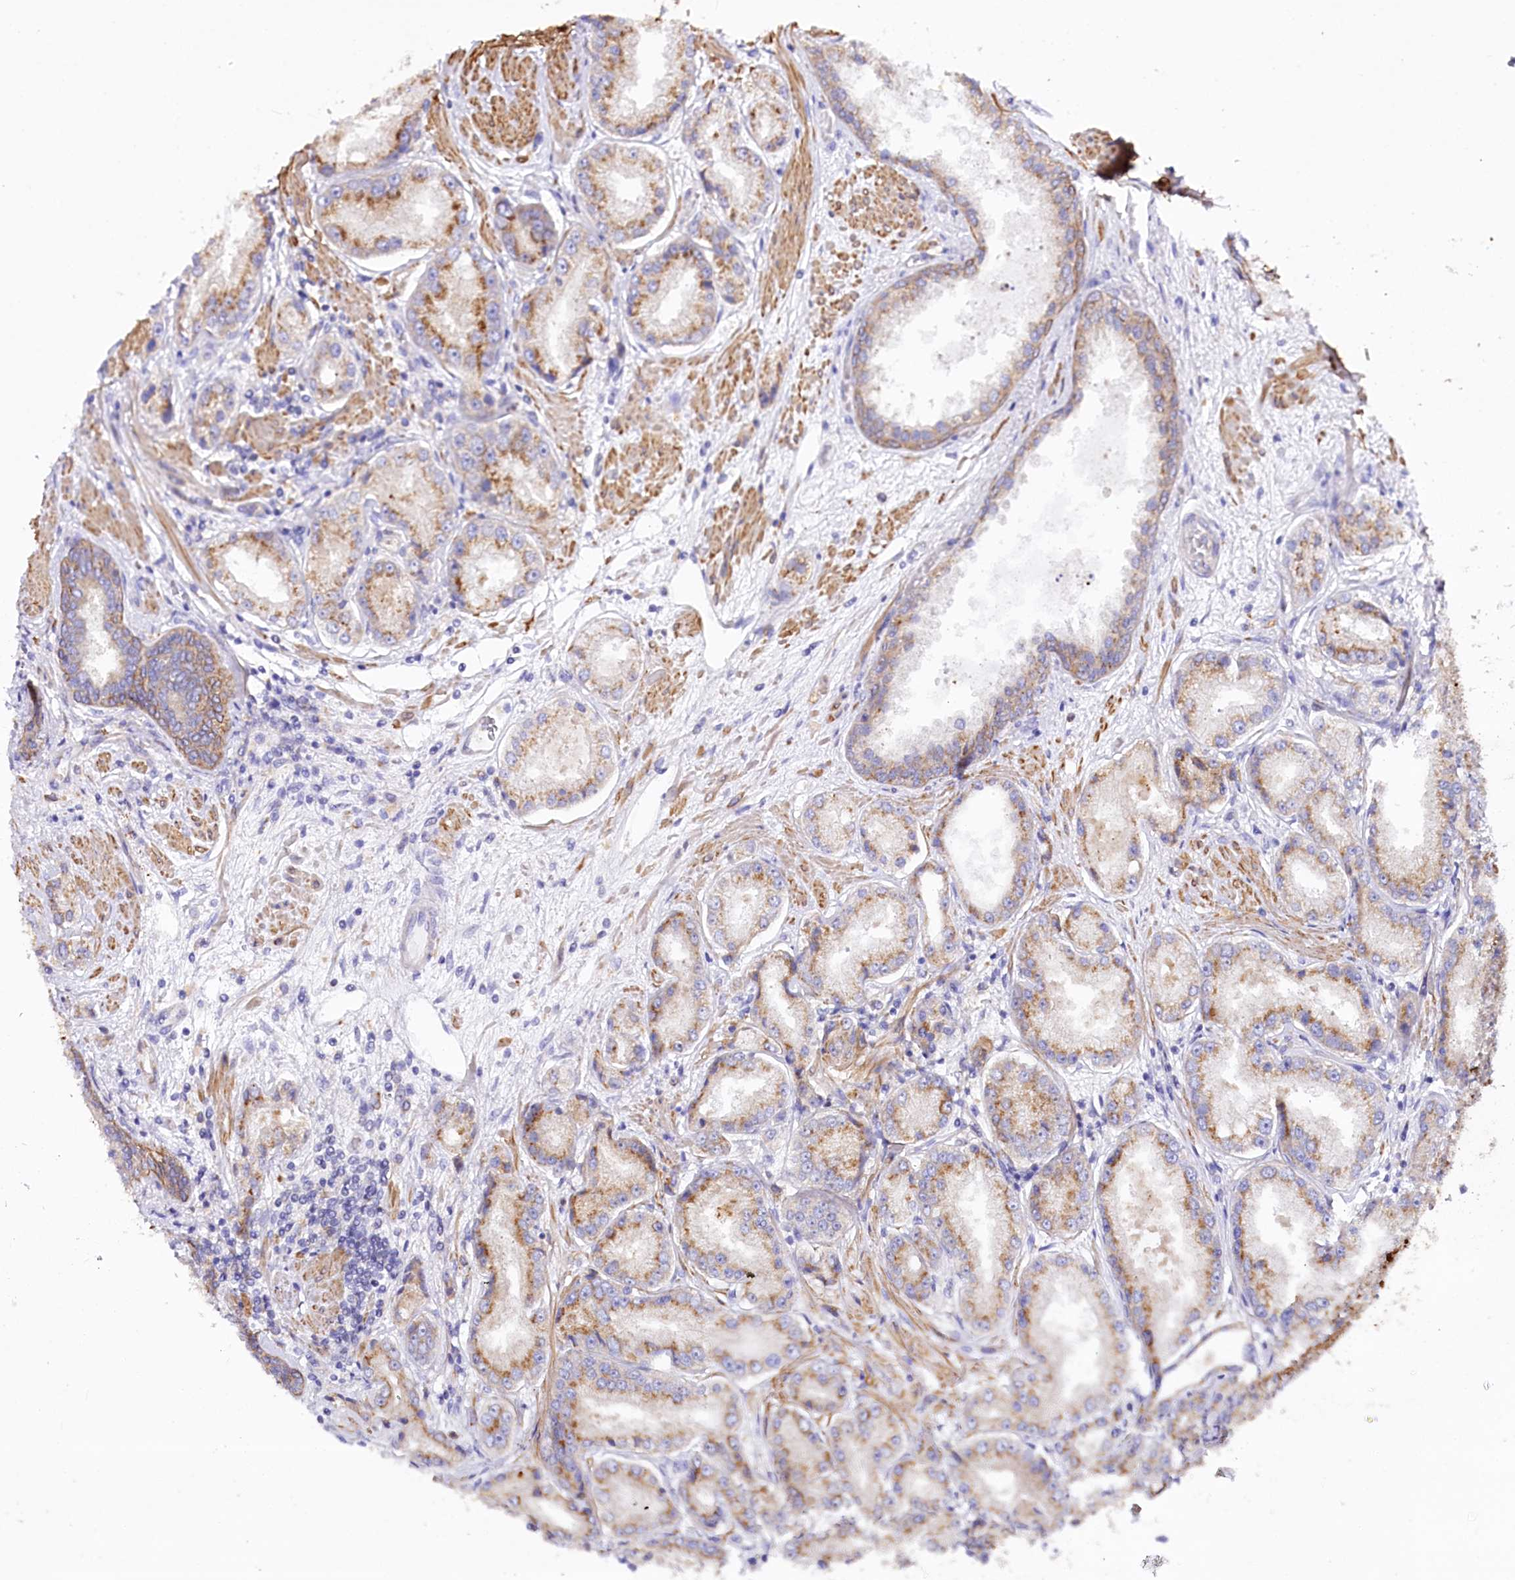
{"staining": {"intensity": "moderate", "quantity": ">75%", "location": "cytoplasmic/membranous"}, "tissue": "prostate cancer", "cell_type": "Tumor cells", "image_type": "cancer", "snomed": [{"axis": "morphology", "description": "Adenocarcinoma, High grade"}, {"axis": "topography", "description": "Prostate"}], "caption": "Adenocarcinoma (high-grade) (prostate) stained for a protein displays moderate cytoplasmic/membranous positivity in tumor cells.", "gene": "STX6", "patient": {"sex": "male", "age": 59}}